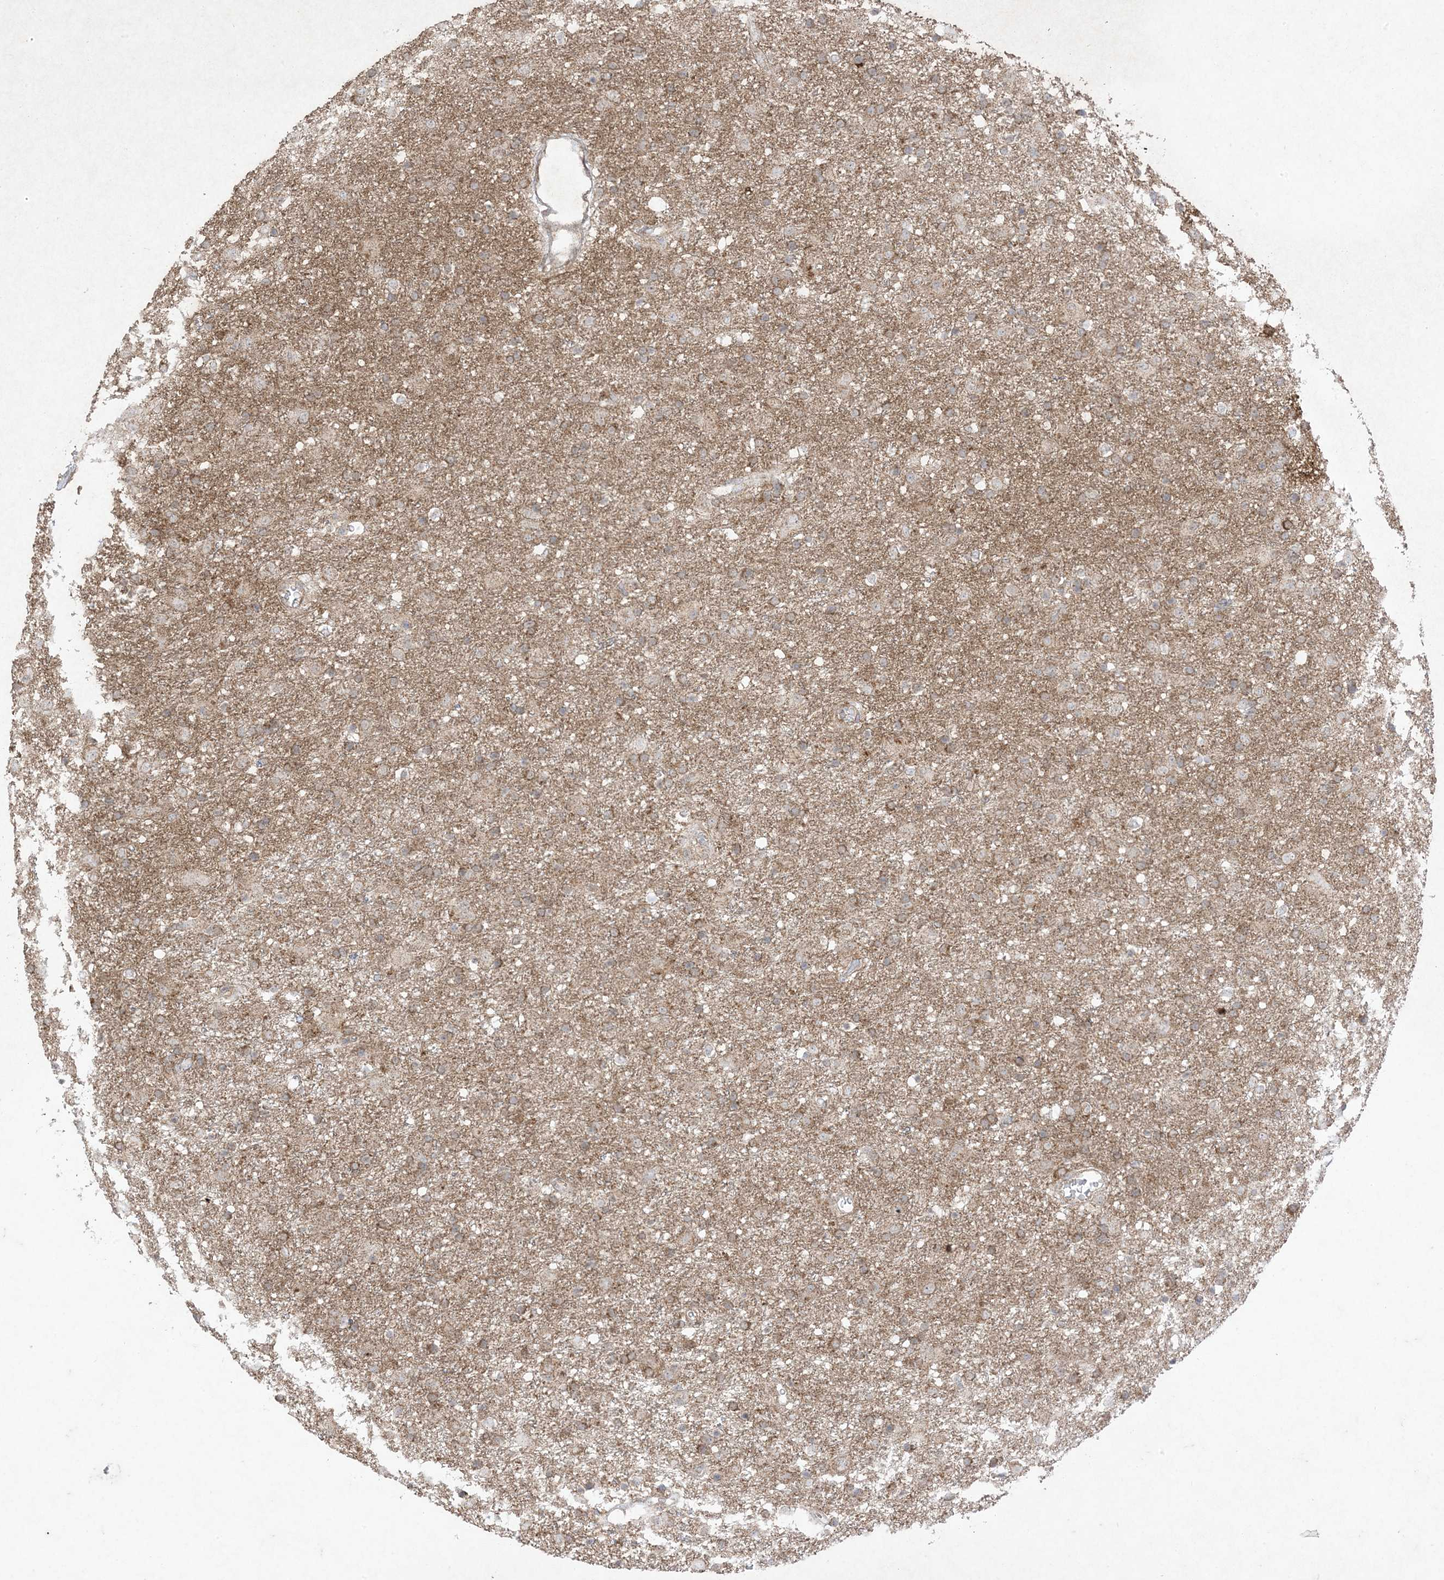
{"staining": {"intensity": "moderate", "quantity": "25%-75%", "location": "cytoplasmic/membranous"}, "tissue": "glioma", "cell_type": "Tumor cells", "image_type": "cancer", "snomed": [{"axis": "morphology", "description": "Glioma, malignant, Low grade"}, {"axis": "topography", "description": "Brain"}], "caption": "This is an image of immunohistochemistry staining of low-grade glioma (malignant), which shows moderate staining in the cytoplasmic/membranous of tumor cells.", "gene": "UBE2C", "patient": {"sex": "male", "age": 65}}